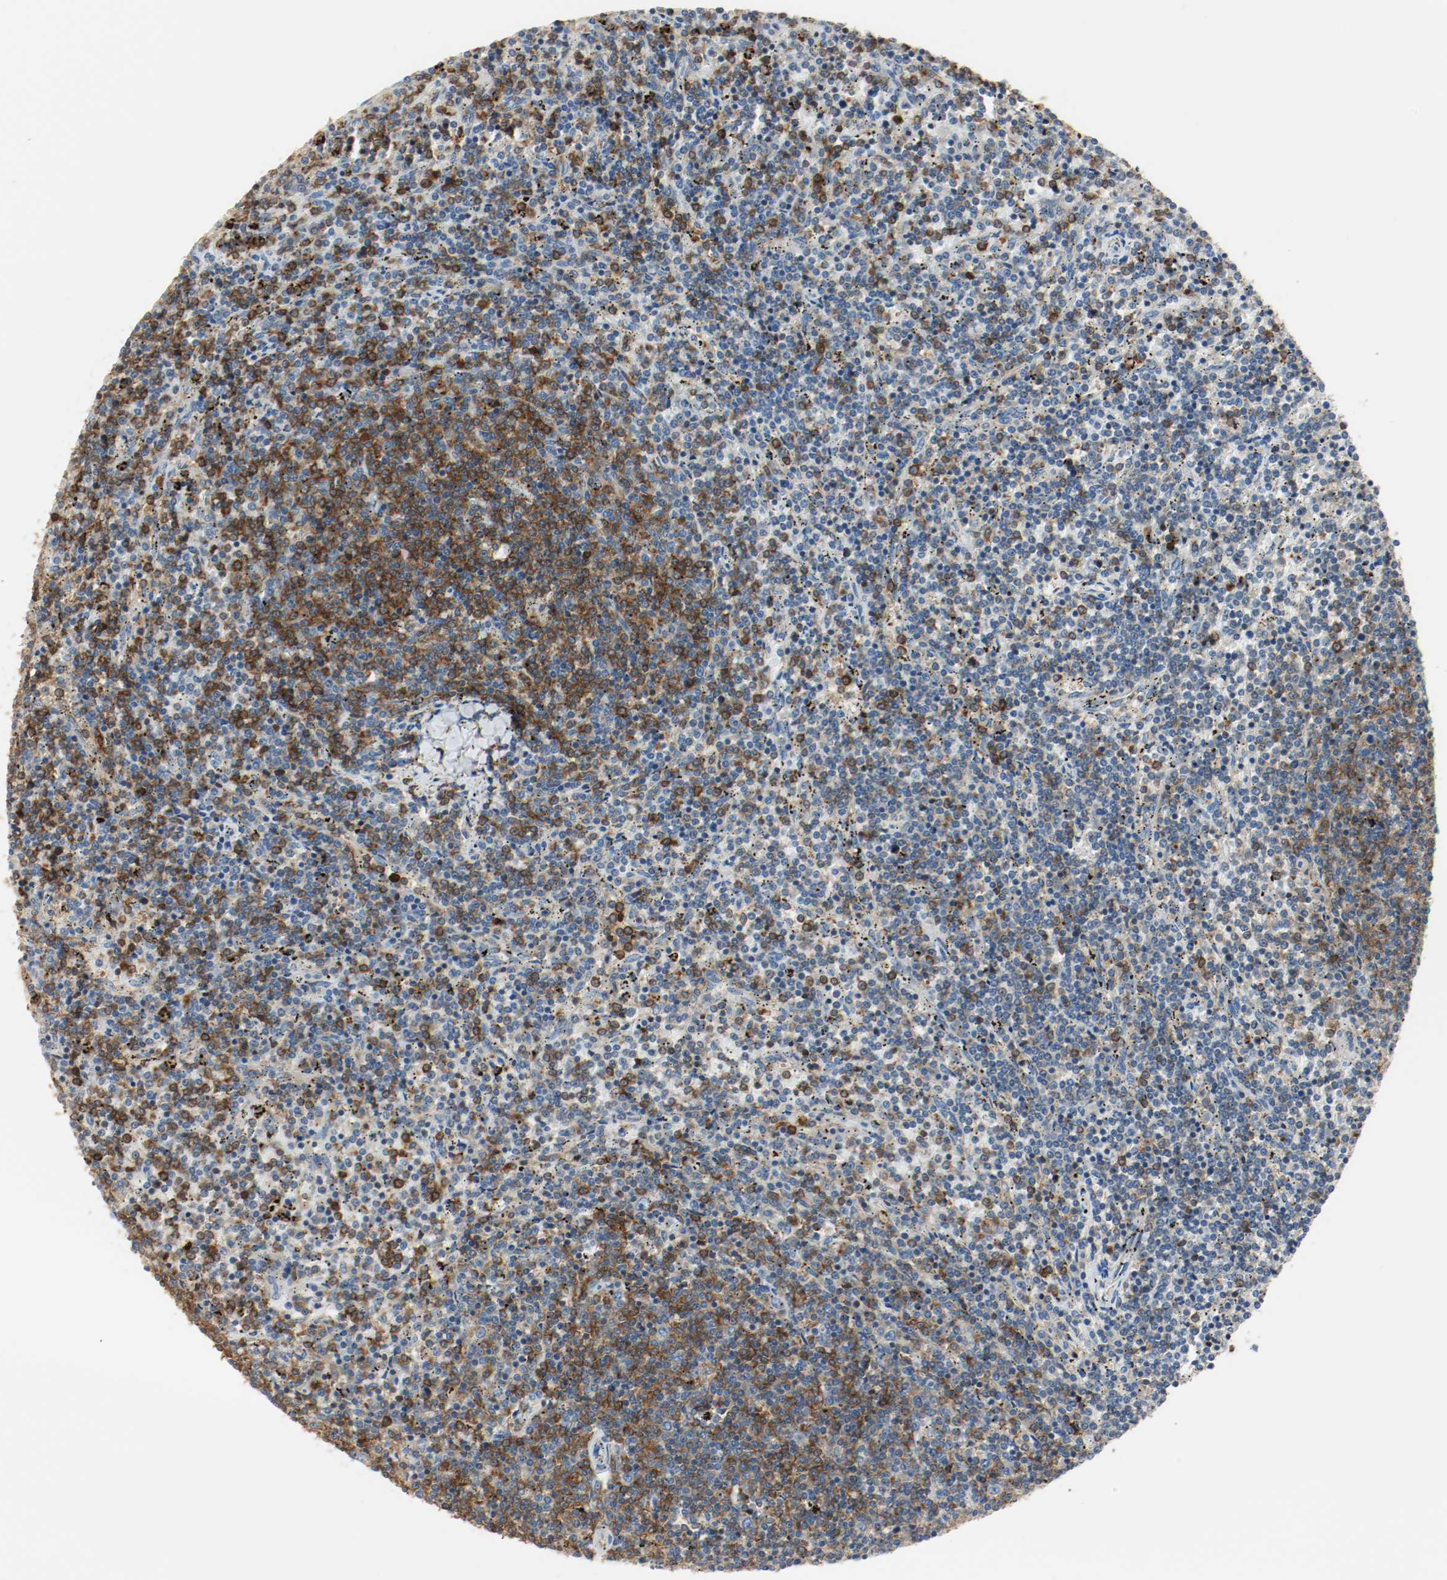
{"staining": {"intensity": "strong", "quantity": "25%-75%", "location": "cytoplasmic/membranous"}, "tissue": "lymphoma", "cell_type": "Tumor cells", "image_type": "cancer", "snomed": [{"axis": "morphology", "description": "Malignant lymphoma, non-Hodgkin's type, Low grade"}, {"axis": "topography", "description": "Spleen"}], "caption": "This is a histology image of immunohistochemistry staining of lymphoma, which shows strong positivity in the cytoplasmic/membranous of tumor cells.", "gene": "ARPC1B", "patient": {"sex": "female", "age": 50}}